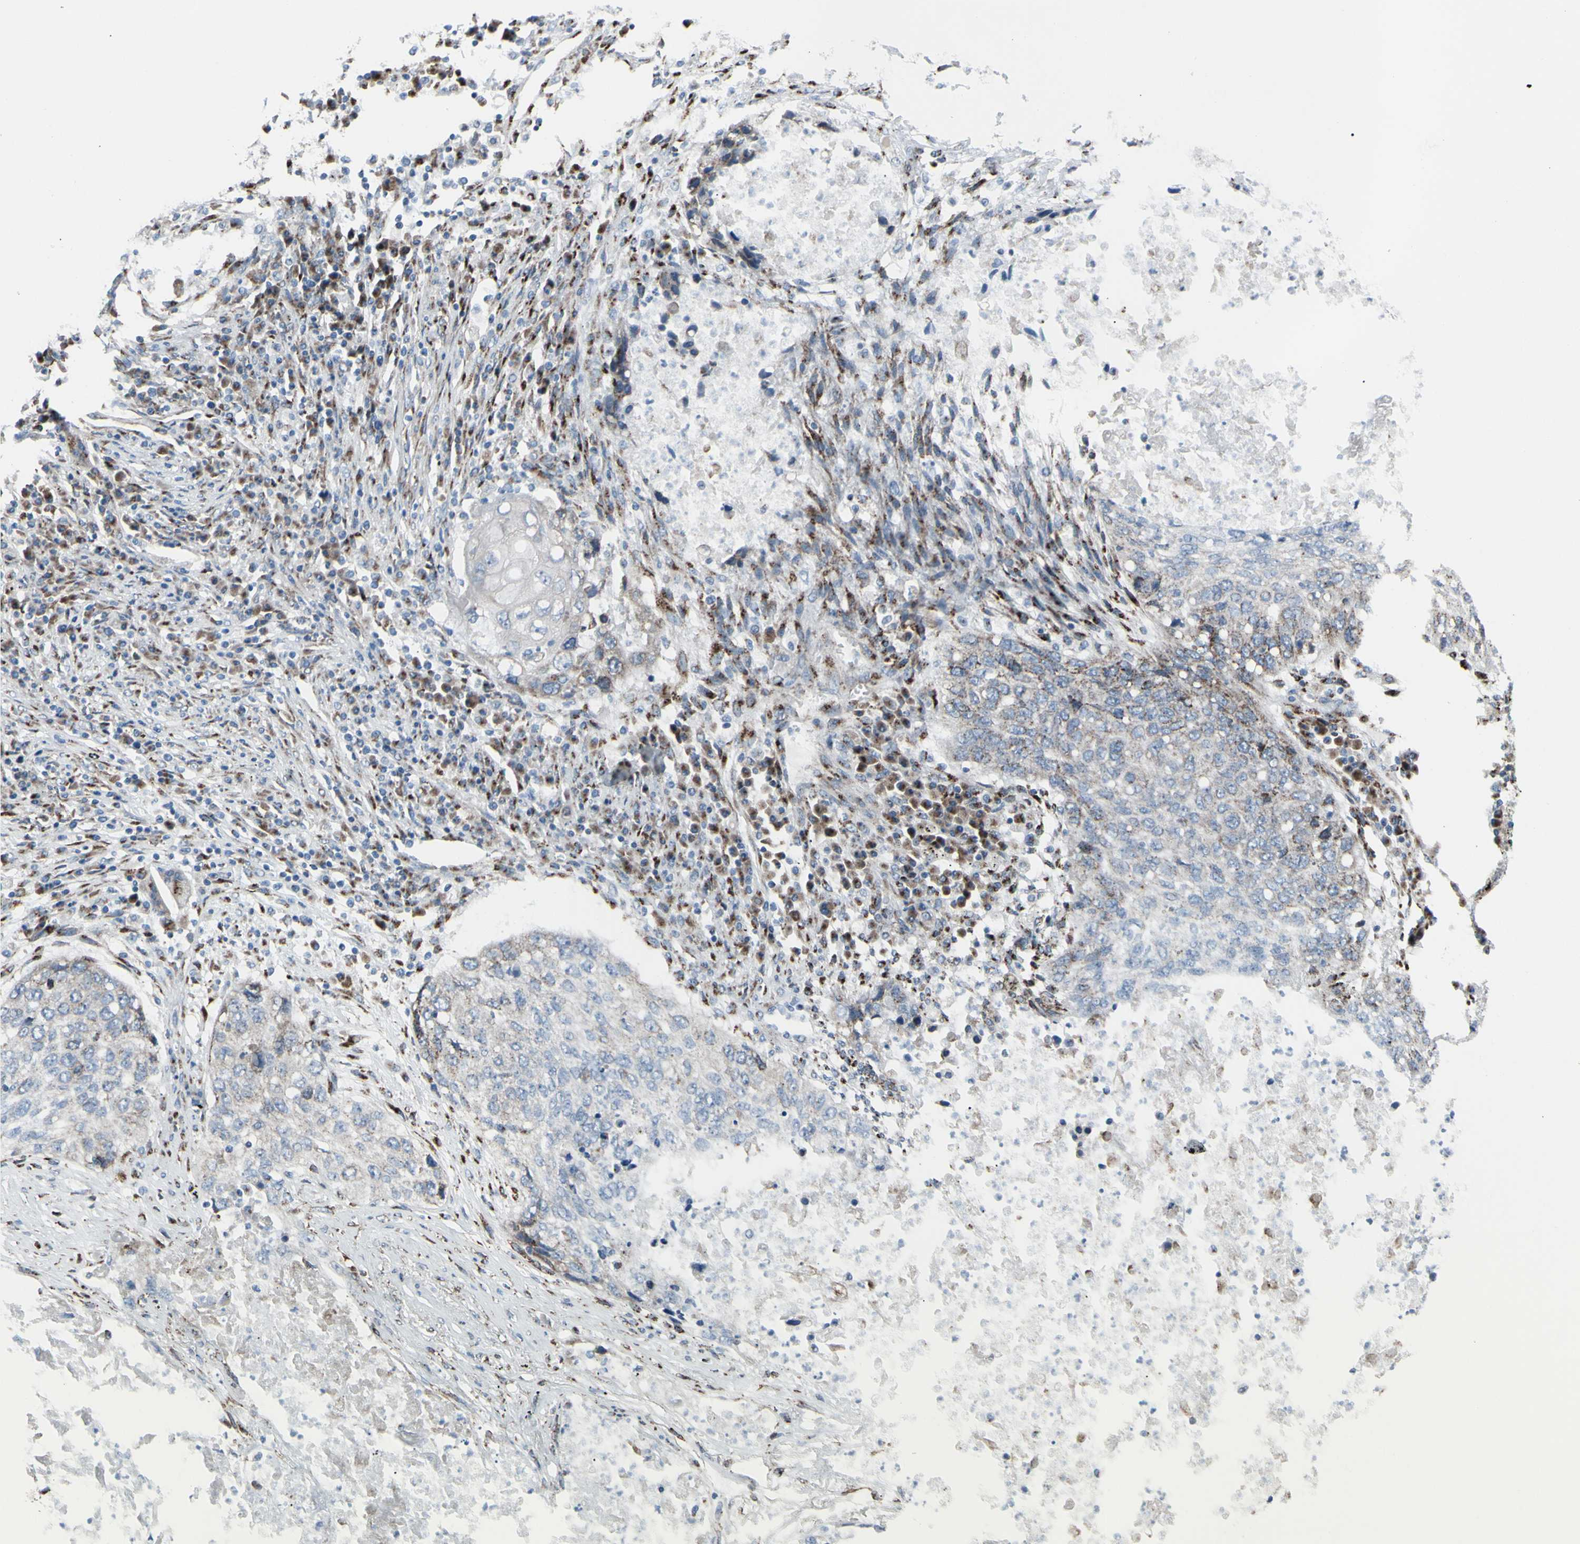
{"staining": {"intensity": "weak", "quantity": "<25%", "location": "cytoplasmic/membranous"}, "tissue": "lung cancer", "cell_type": "Tumor cells", "image_type": "cancer", "snomed": [{"axis": "morphology", "description": "Squamous cell carcinoma, NOS"}, {"axis": "topography", "description": "Lung"}], "caption": "DAB (3,3'-diaminobenzidine) immunohistochemical staining of human lung cancer shows no significant positivity in tumor cells. (Stains: DAB (3,3'-diaminobenzidine) IHC with hematoxylin counter stain, Microscopy: brightfield microscopy at high magnification).", "gene": "GLG1", "patient": {"sex": "female", "age": 63}}